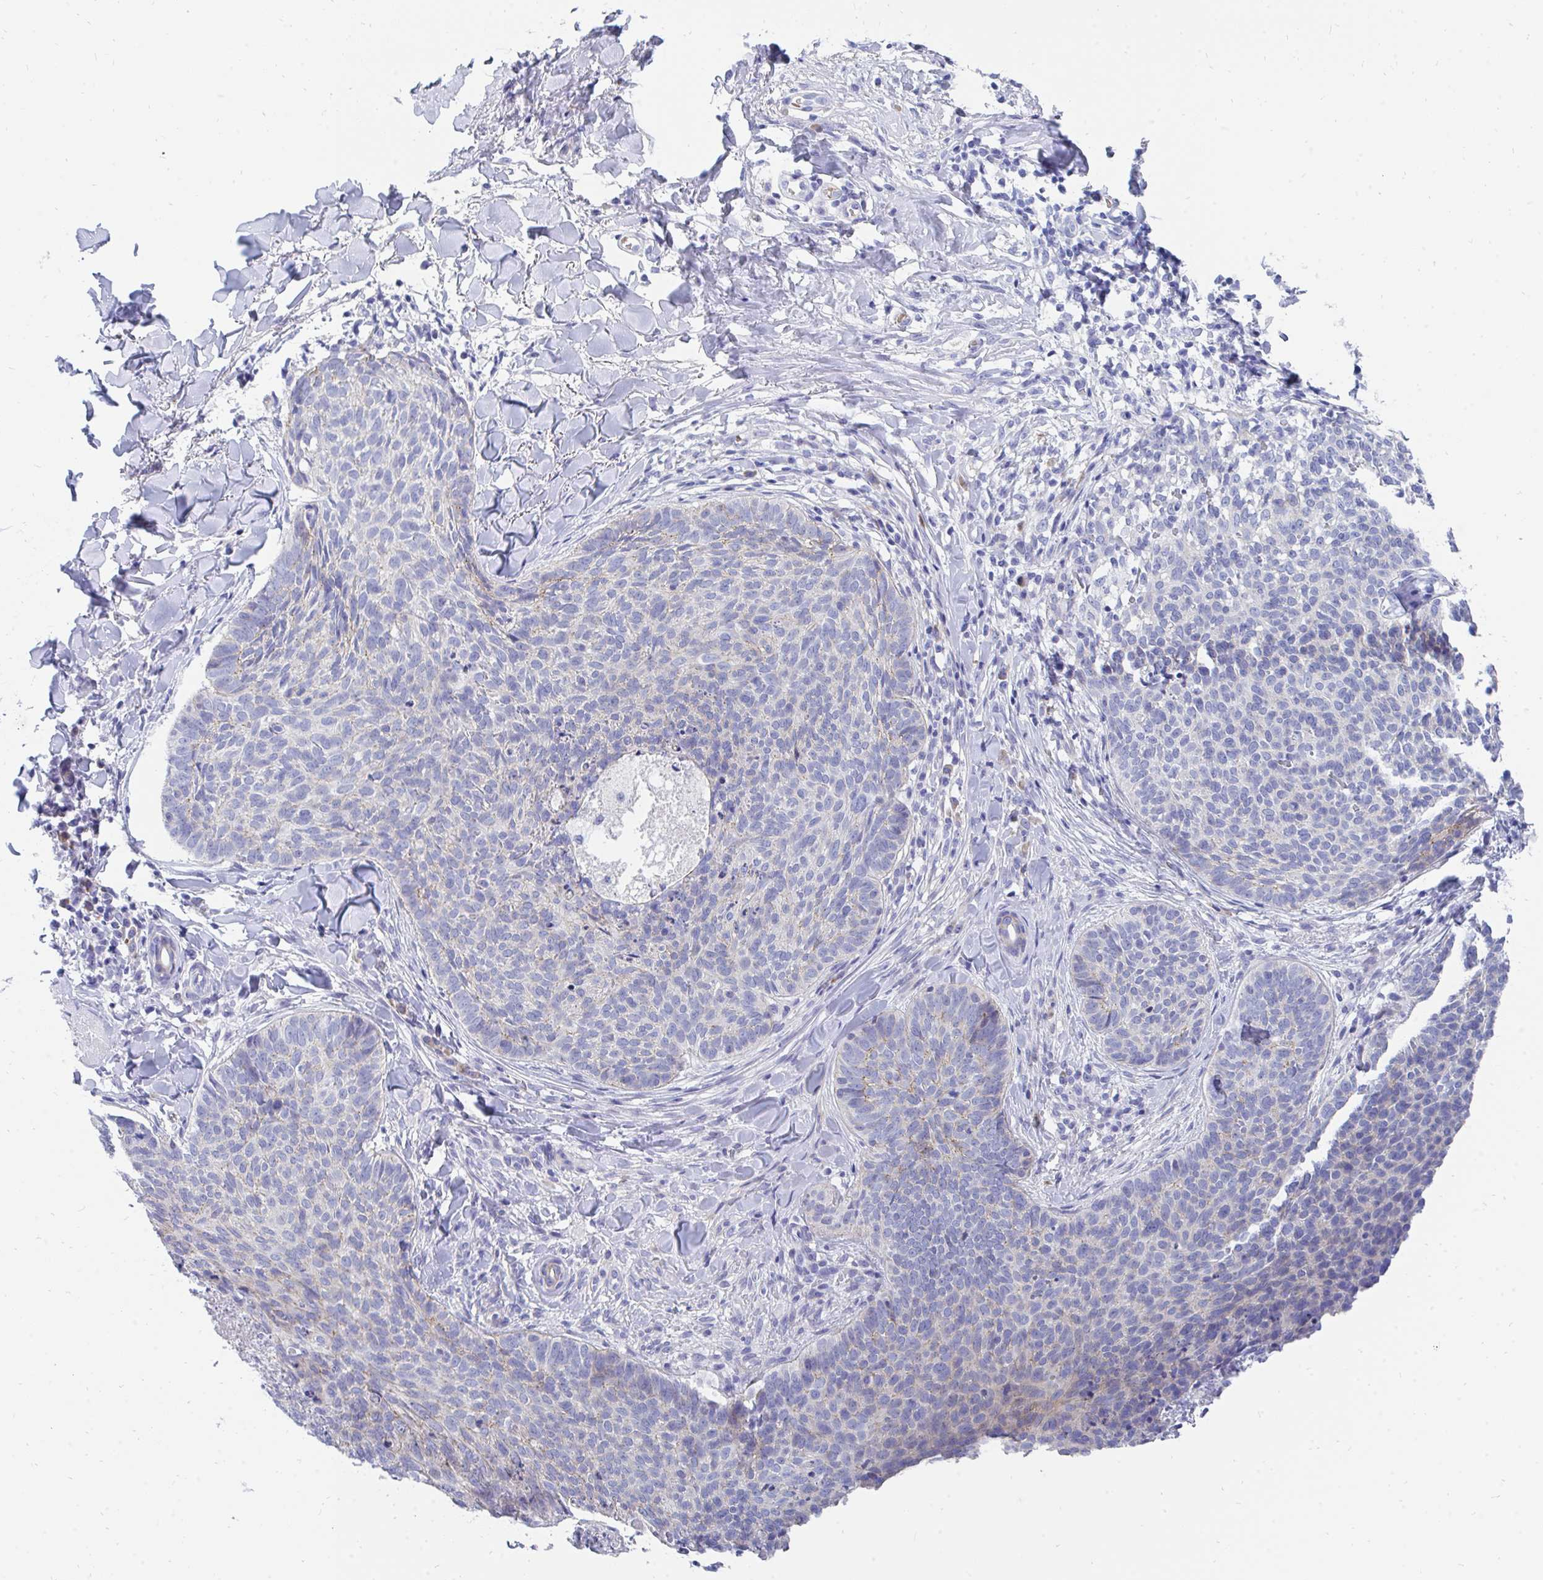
{"staining": {"intensity": "negative", "quantity": "none", "location": "none"}, "tissue": "skin cancer", "cell_type": "Tumor cells", "image_type": "cancer", "snomed": [{"axis": "morphology", "description": "Basal cell carcinoma"}, {"axis": "topography", "description": "Skin"}, {"axis": "topography", "description": "Skin of face"}], "caption": "The micrograph shows no significant positivity in tumor cells of skin cancer. The staining is performed using DAB brown chromogen with nuclei counter-stained in using hematoxylin.", "gene": "MROH2B", "patient": {"sex": "male", "age": 56}}